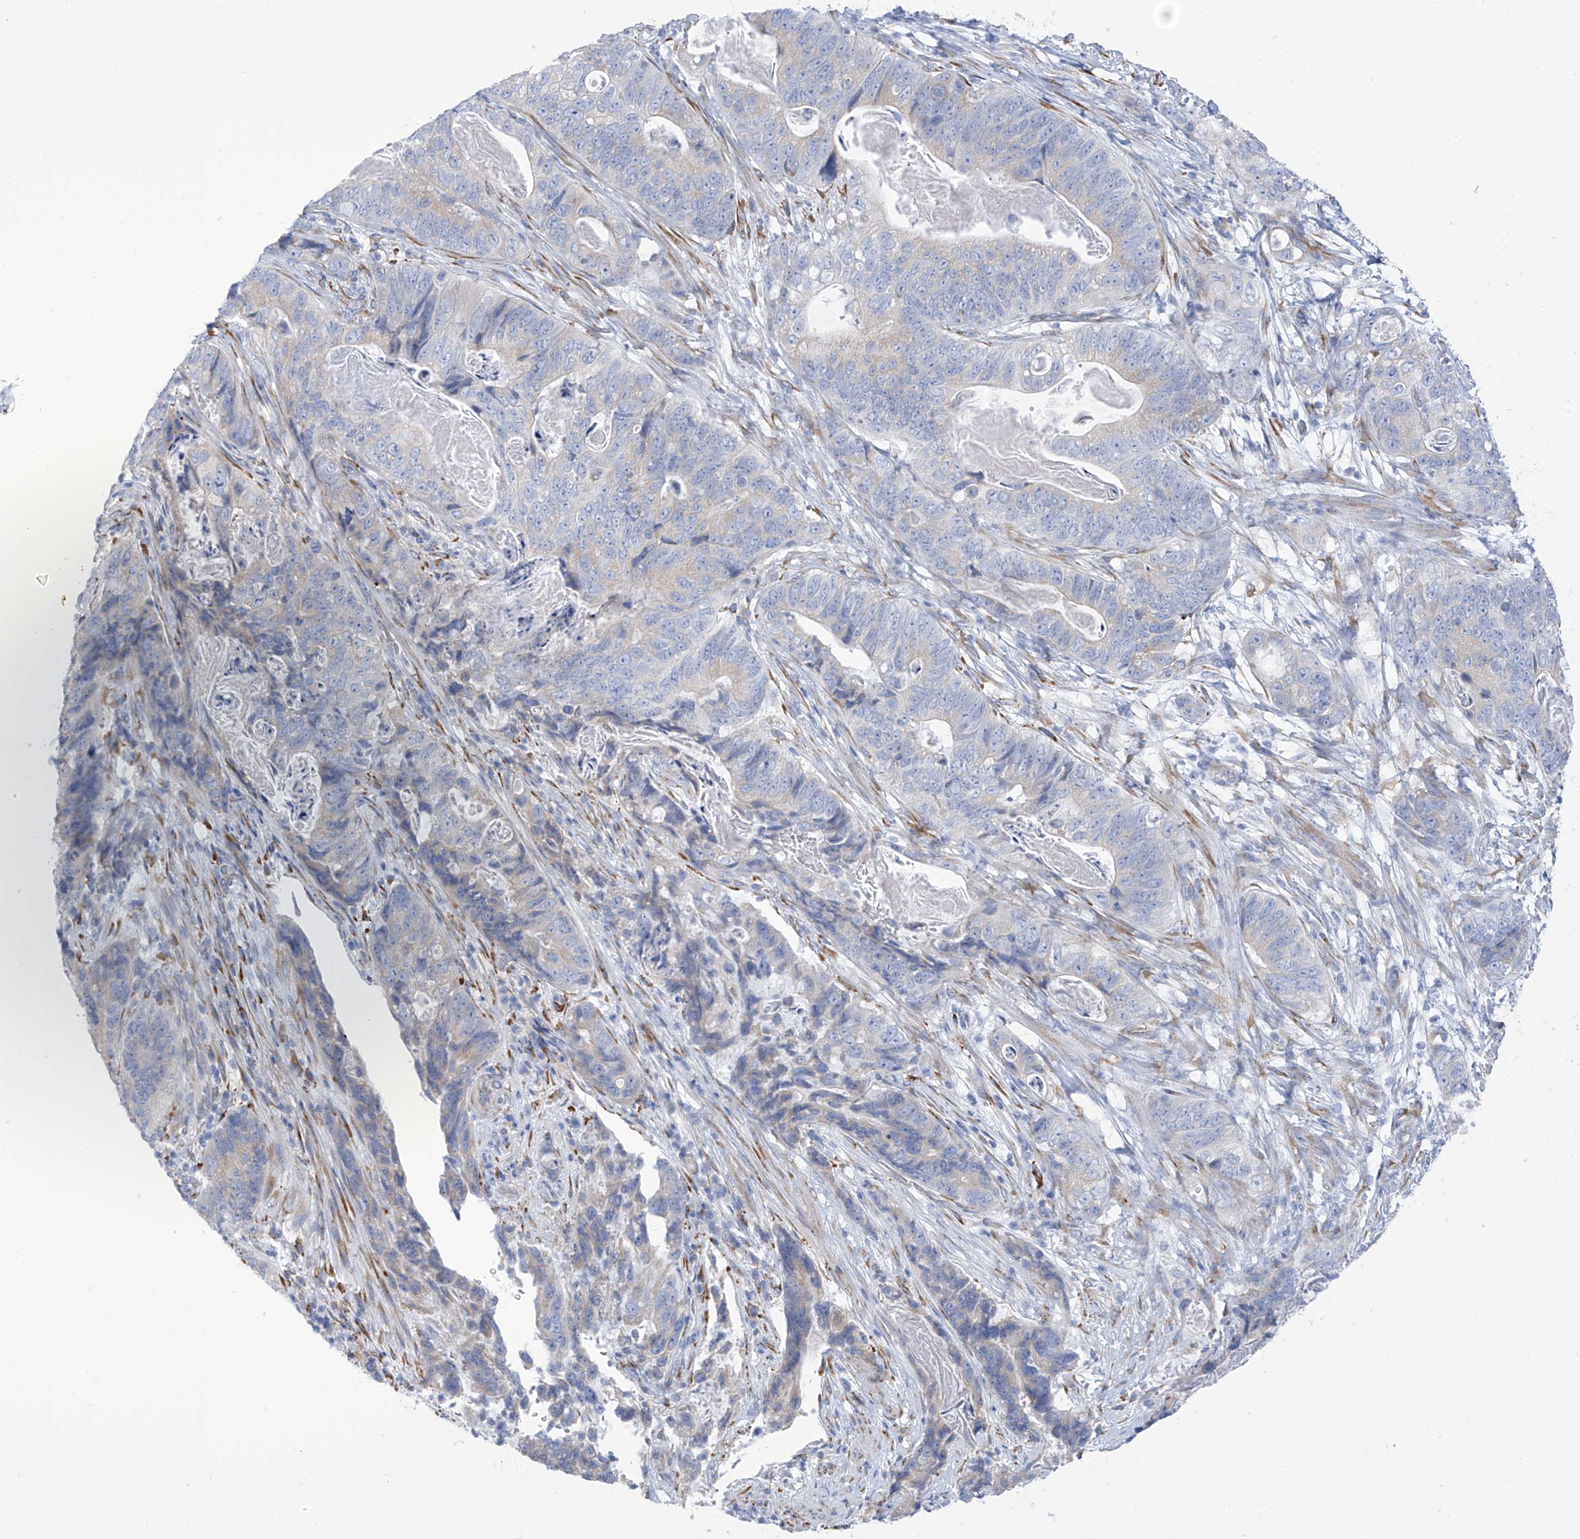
{"staining": {"intensity": "negative", "quantity": "none", "location": "none"}, "tissue": "stomach cancer", "cell_type": "Tumor cells", "image_type": "cancer", "snomed": [{"axis": "morphology", "description": "Normal tissue, NOS"}, {"axis": "morphology", "description": "Adenocarcinoma, NOS"}, {"axis": "topography", "description": "Stomach"}], "caption": "Immunohistochemical staining of adenocarcinoma (stomach) shows no significant expression in tumor cells. (Stains: DAB immunohistochemistry with hematoxylin counter stain, Microscopy: brightfield microscopy at high magnification).", "gene": "RCN2", "patient": {"sex": "female", "age": 89}}